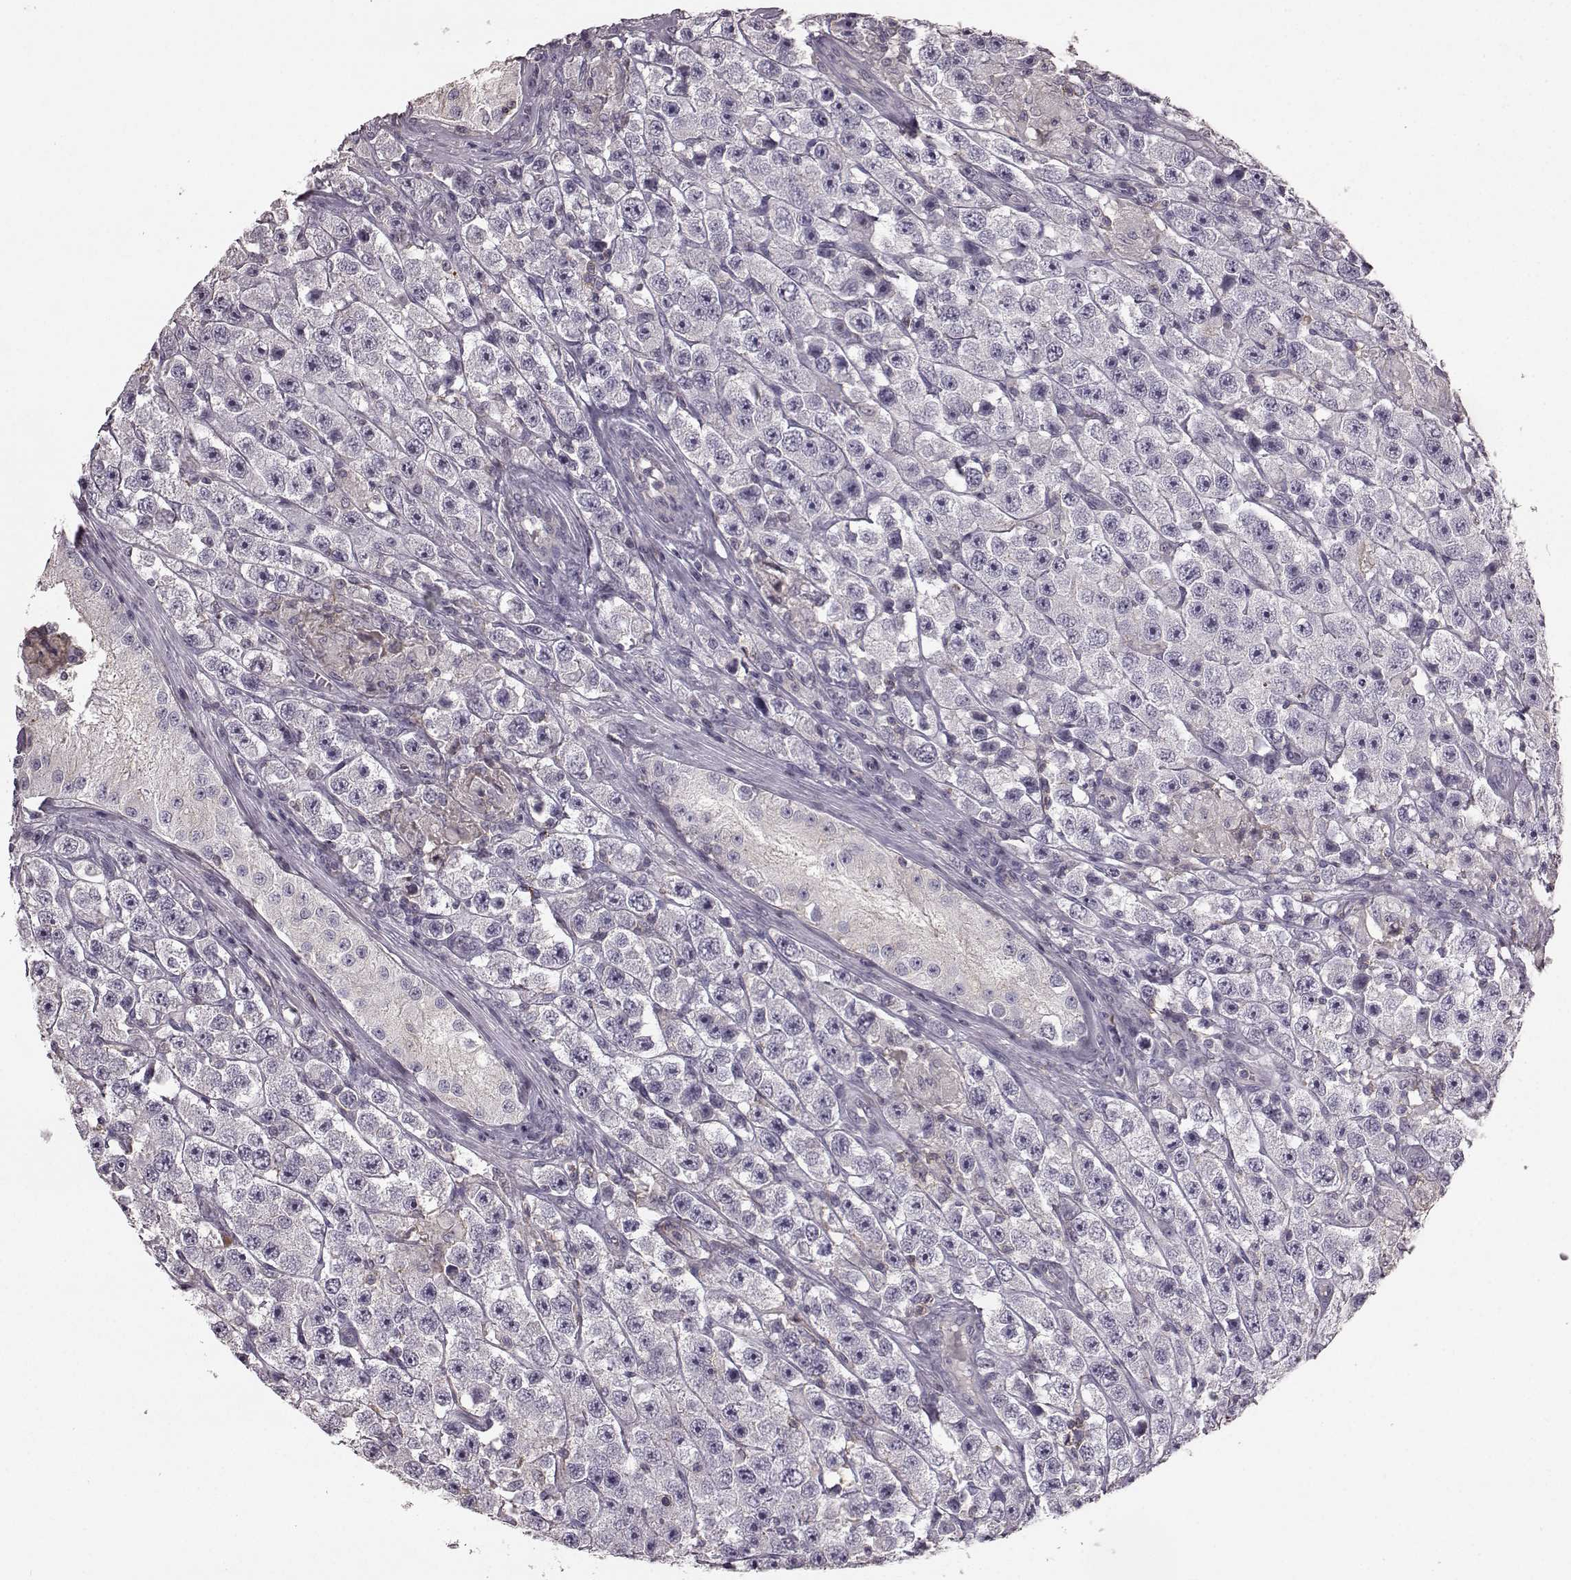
{"staining": {"intensity": "negative", "quantity": "none", "location": "none"}, "tissue": "testis cancer", "cell_type": "Tumor cells", "image_type": "cancer", "snomed": [{"axis": "morphology", "description": "Seminoma, NOS"}, {"axis": "topography", "description": "Testis"}], "caption": "There is no significant expression in tumor cells of testis cancer. (Immunohistochemistry (ihc), brightfield microscopy, high magnification).", "gene": "PDCD1", "patient": {"sex": "male", "age": 45}}